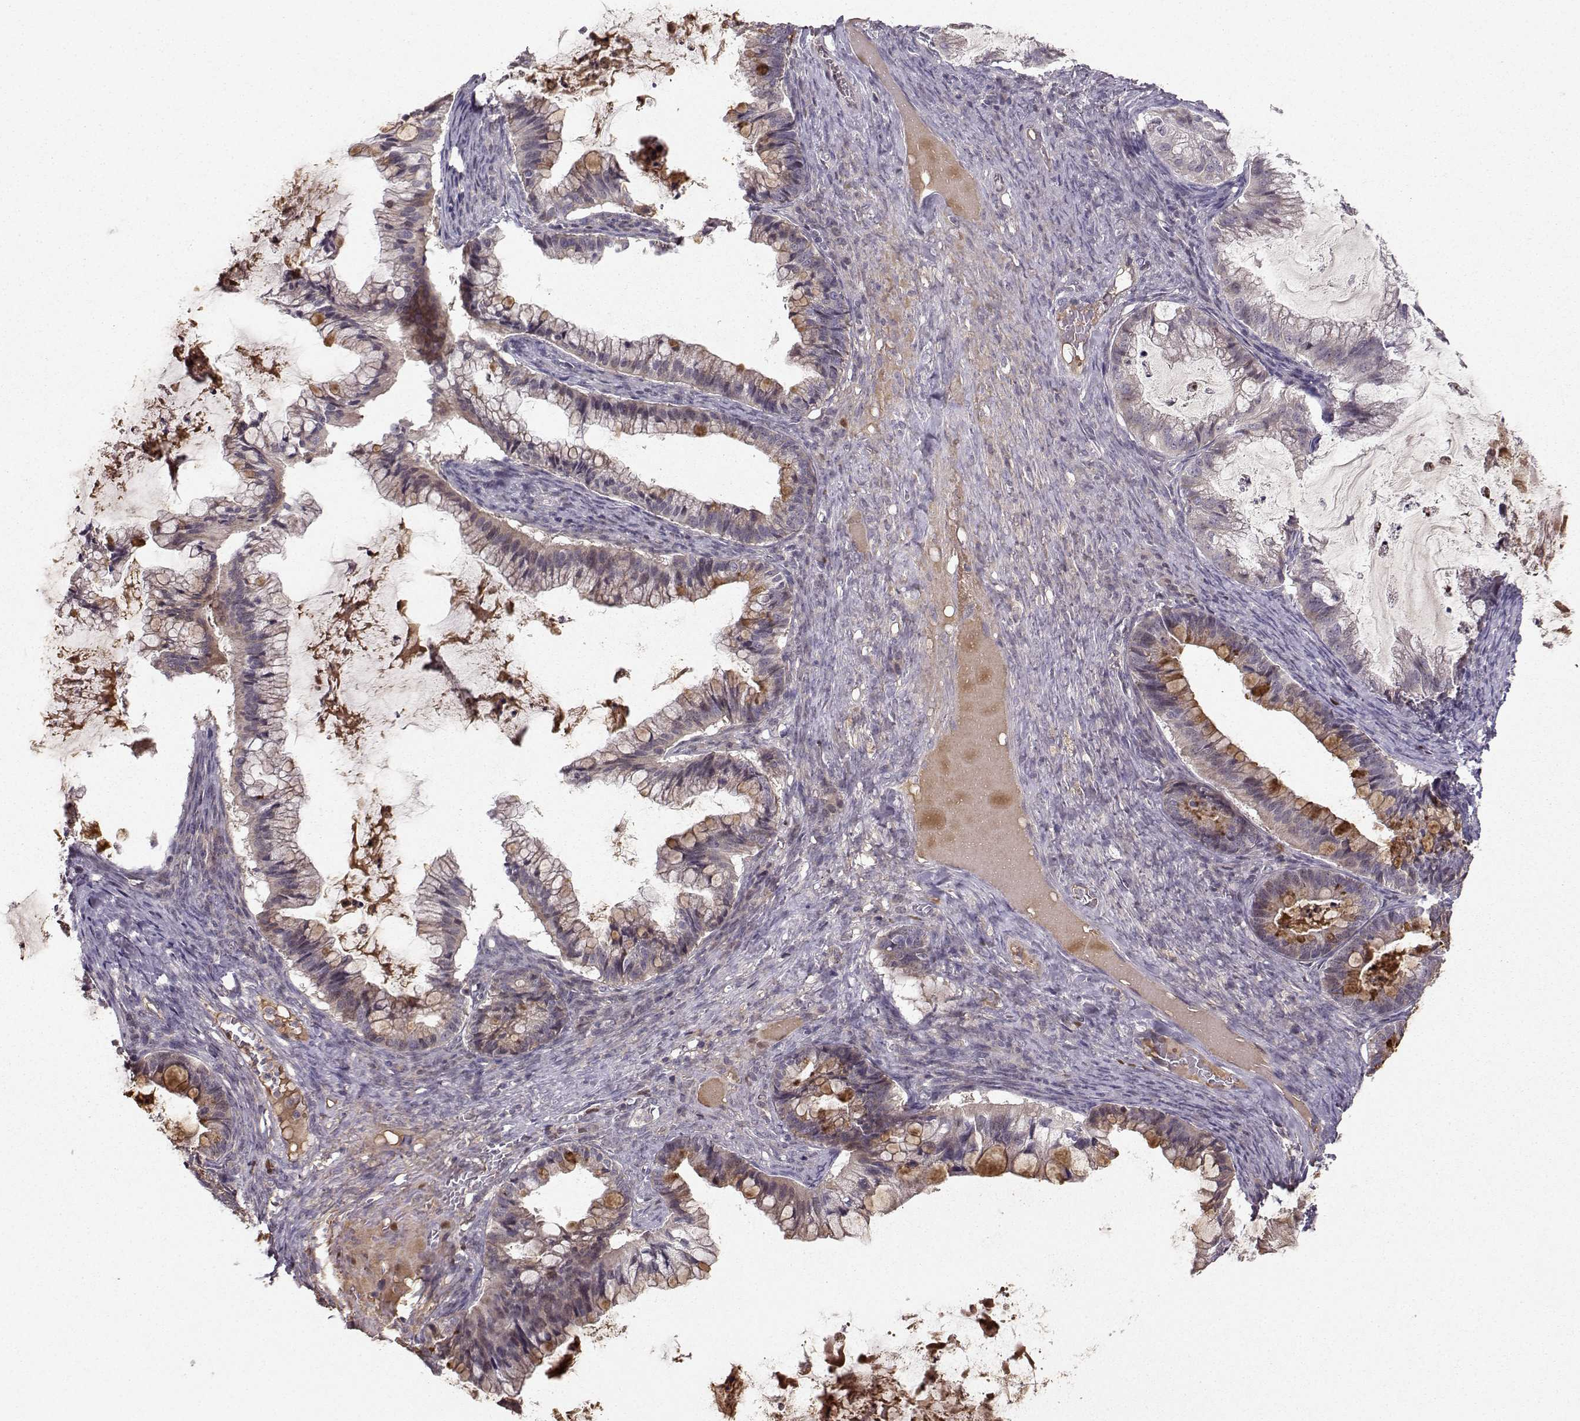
{"staining": {"intensity": "moderate", "quantity": "25%-75%", "location": "cytoplasmic/membranous"}, "tissue": "ovarian cancer", "cell_type": "Tumor cells", "image_type": "cancer", "snomed": [{"axis": "morphology", "description": "Cystadenocarcinoma, mucinous, NOS"}, {"axis": "topography", "description": "Ovary"}], "caption": "DAB immunohistochemical staining of ovarian cancer exhibits moderate cytoplasmic/membranous protein staining in about 25%-75% of tumor cells.", "gene": "WNT6", "patient": {"sex": "female", "age": 57}}